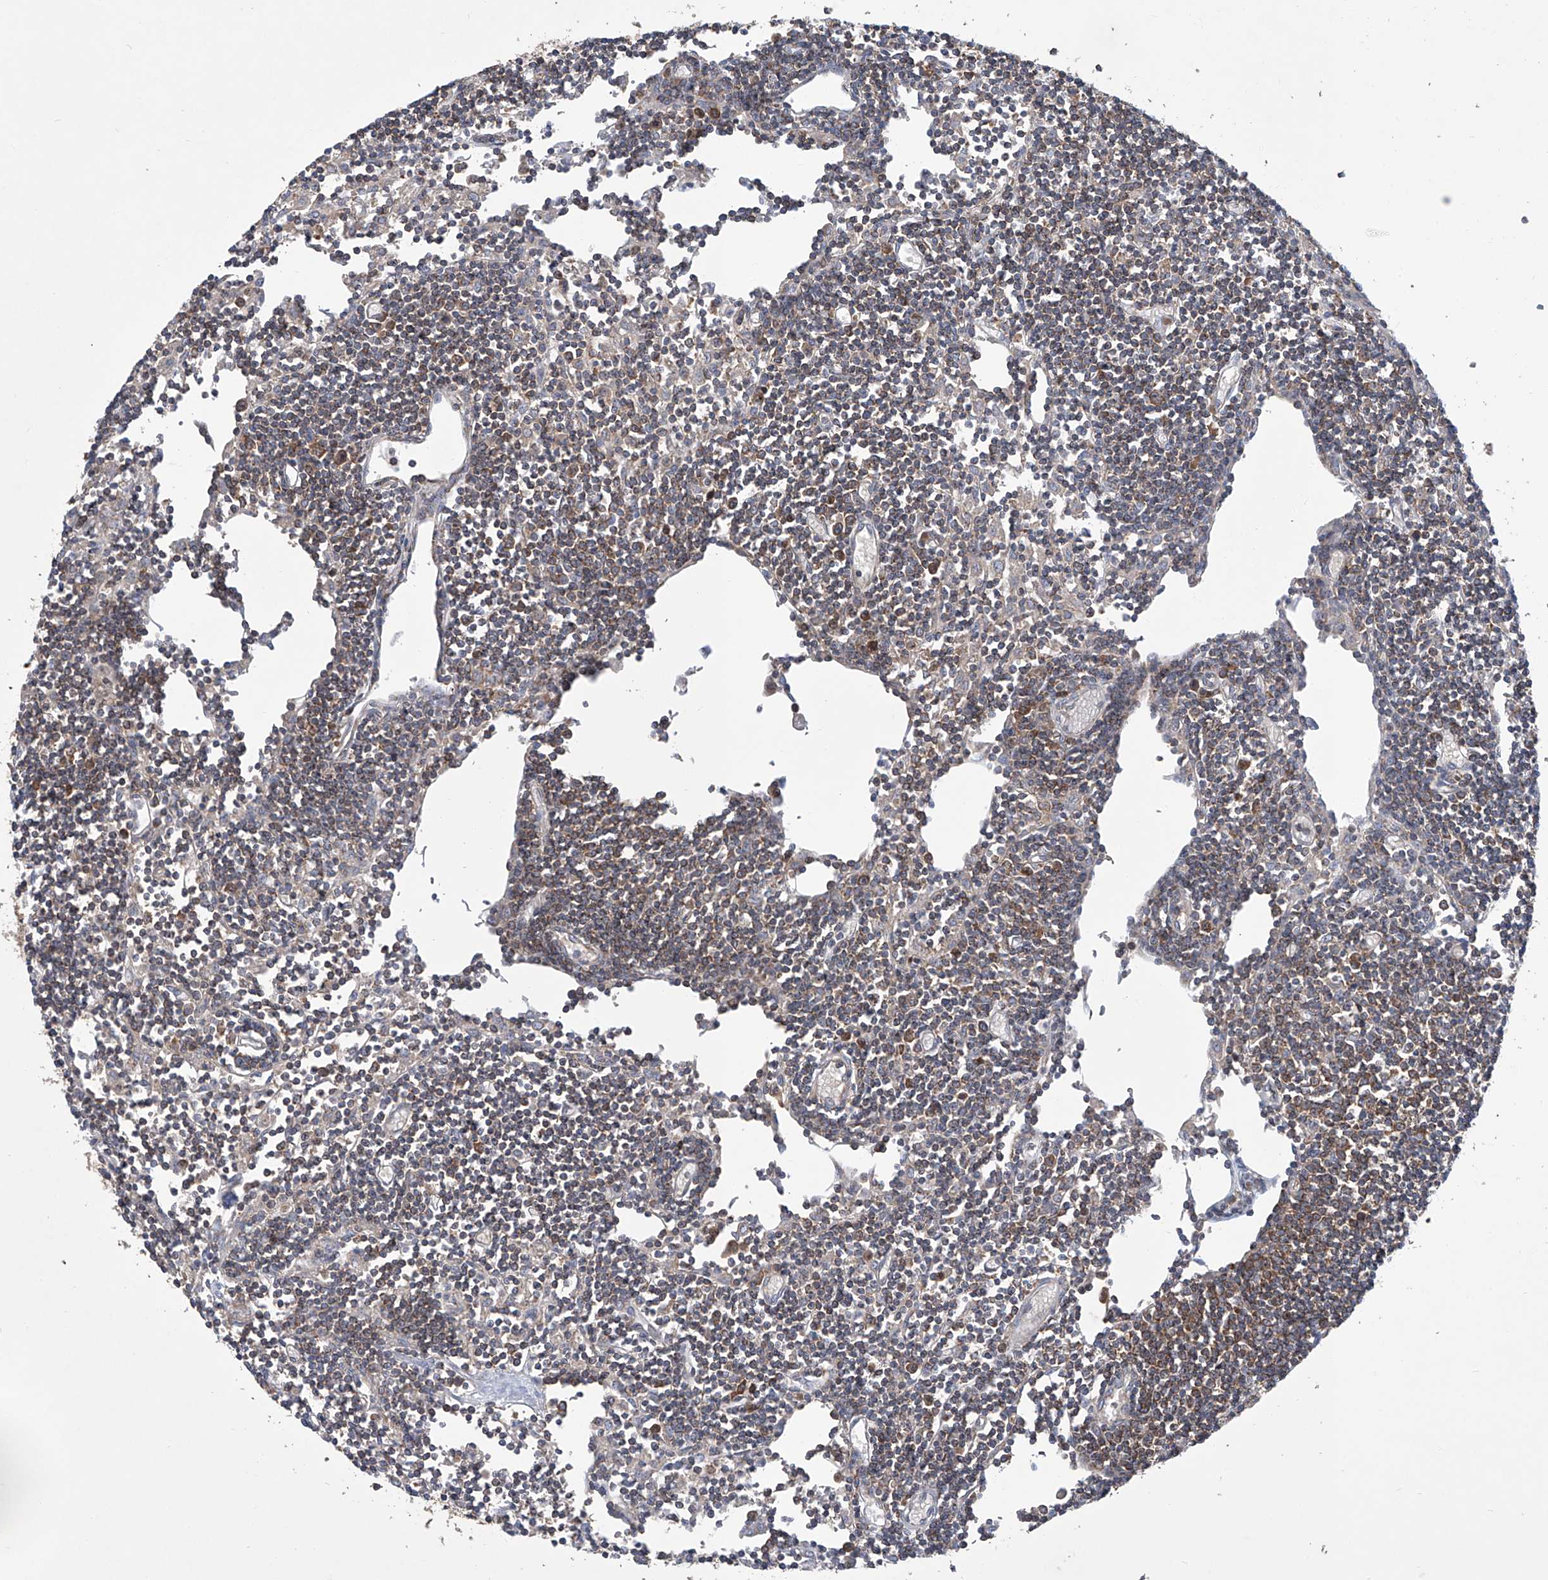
{"staining": {"intensity": "strong", "quantity": ">75%", "location": "cytoplasmic/membranous"}, "tissue": "lymph node", "cell_type": "Germinal center cells", "image_type": "normal", "snomed": [{"axis": "morphology", "description": "Normal tissue, NOS"}, {"axis": "topography", "description": "Lymph node"}], "caption": "A brown stain labels strong cytoplasmic/membranous positivity of a protein in germinal center cells of unremarkable lymph node. The staining is performed using DAB brown chromogen to label protein expression. The nuclei are counter-stained blue using hematoxylin.", "gene": "SENP2", "patient": {"sex": "female", "age": 11}}